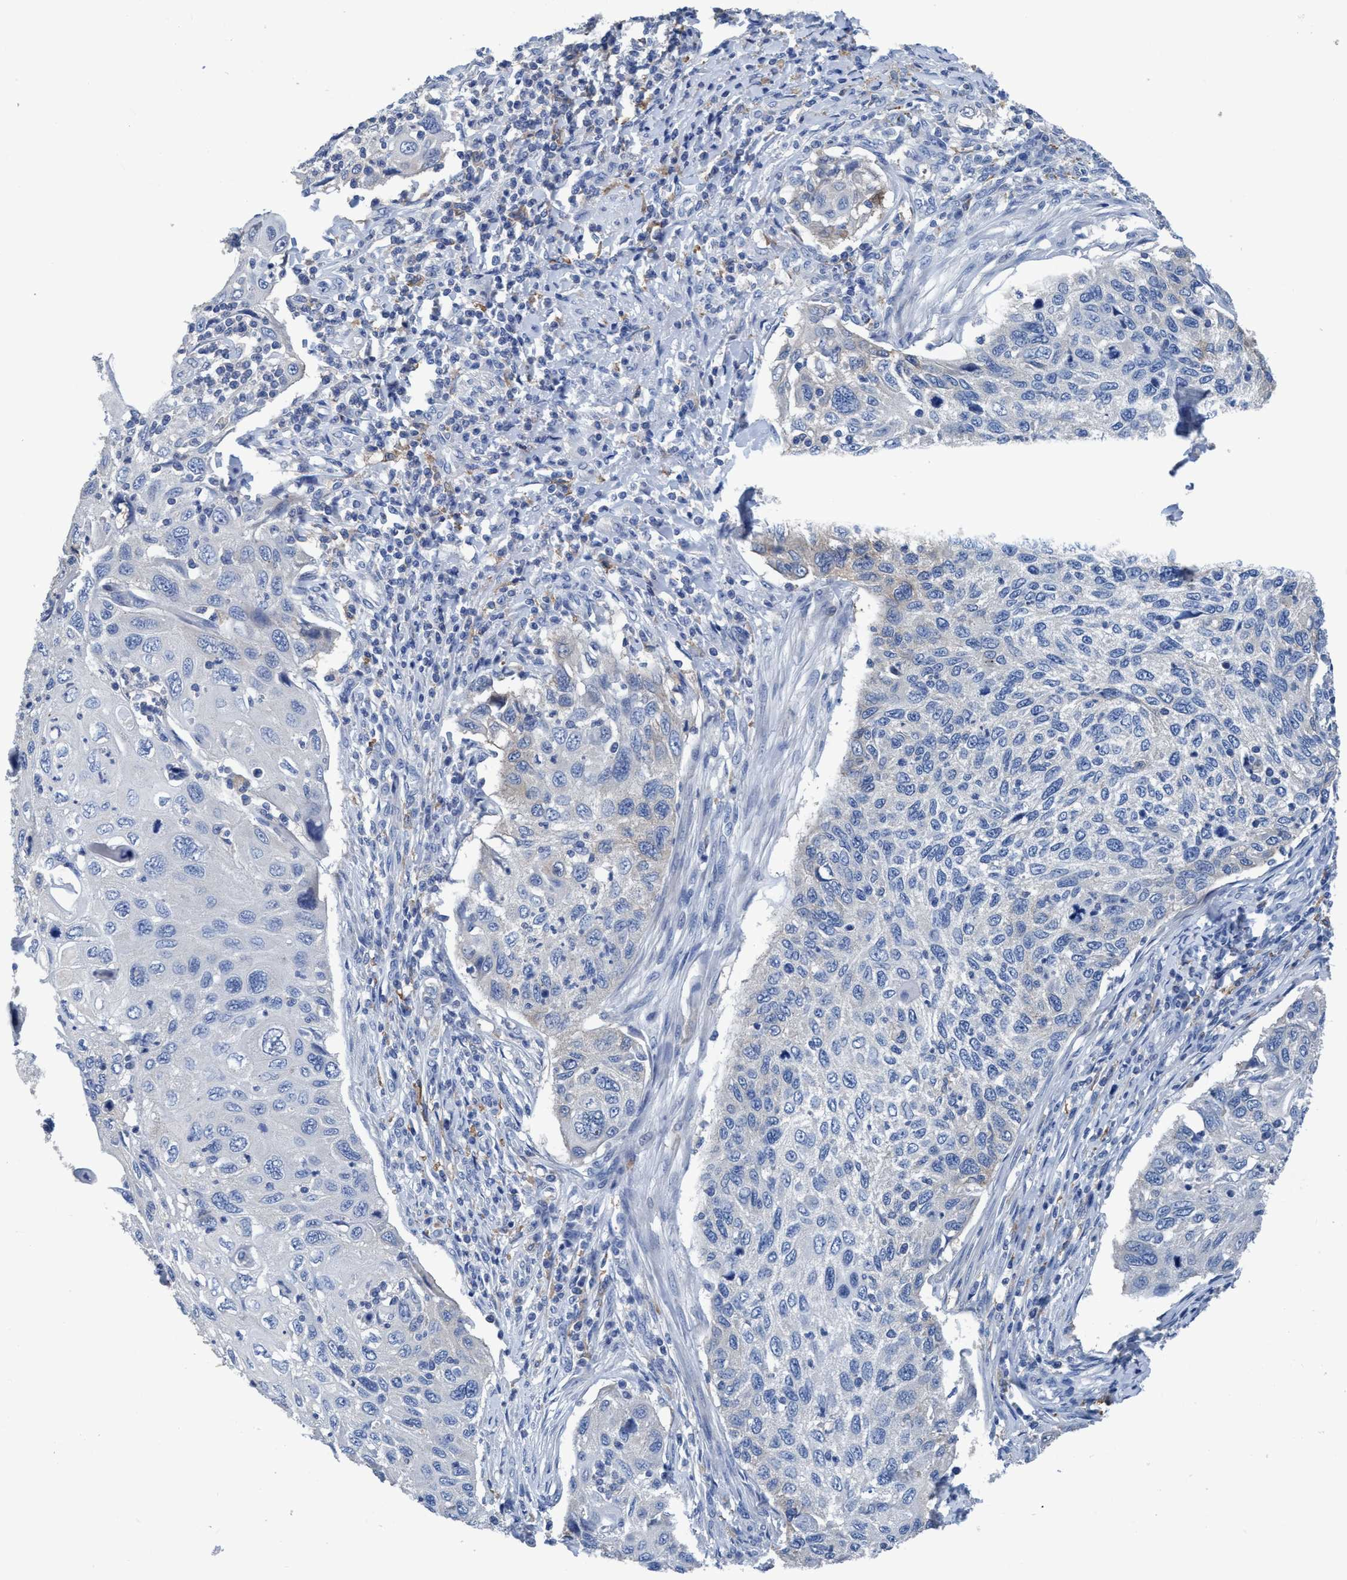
{"staining": {"intensity": "negative", "quantity": "none", "location": "none"}, "tissue": "cervical cancer", "cell_type": "Tumor cells", "image_type": "cancer", "snomed": [{"axis": "morphology", "description": "Squamous cell carcinoma, NOS"}, {"axis": "topography", "description": "Cervix"}], "caption": "Histopathology image shows no significant protein staining in tumor cells of cervical squamous cell carcinoma.", "gene": "DNAI1", "patient": {"sex": "female", "age": 70}}